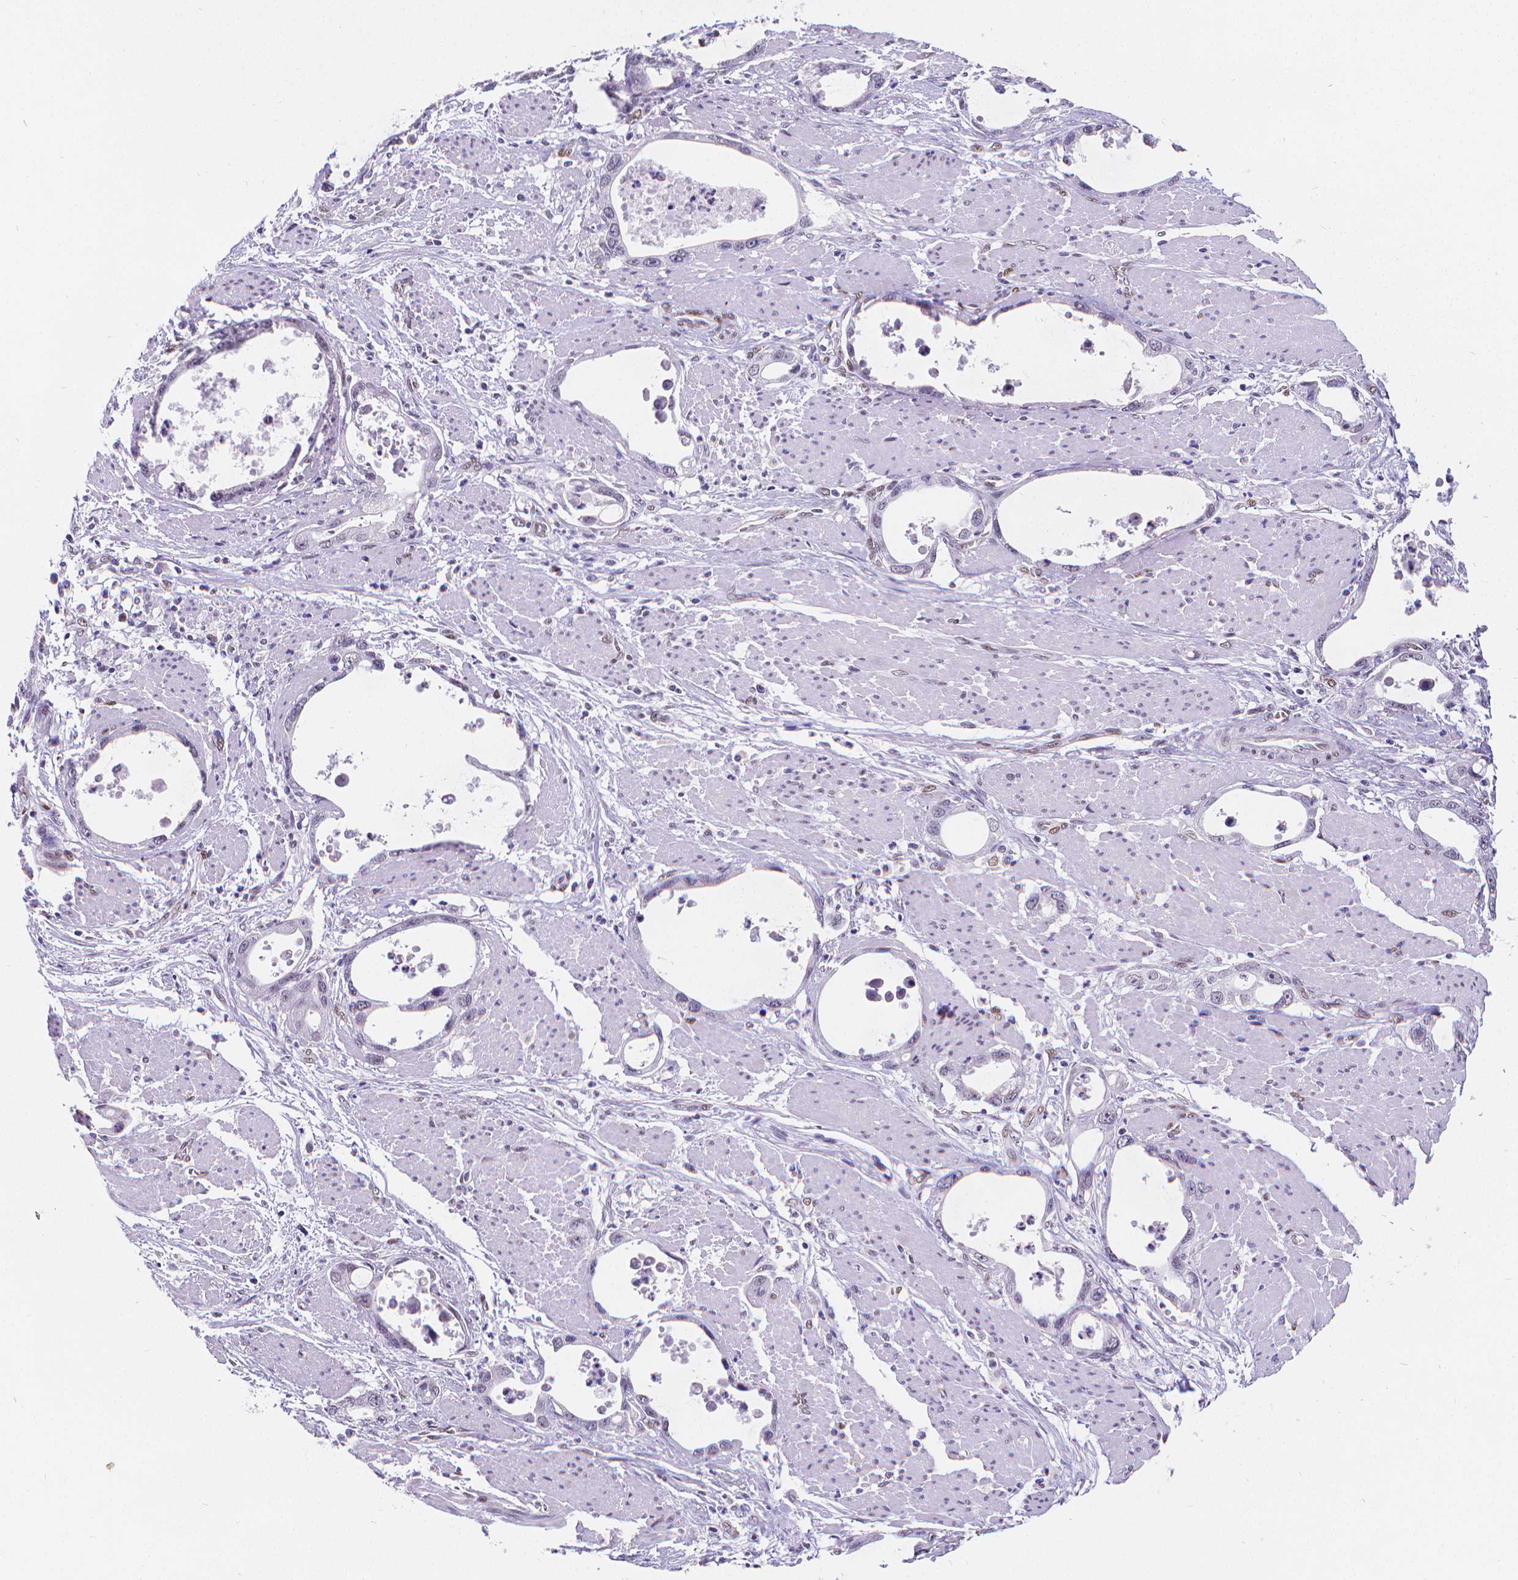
{"staining": {"intensity": "negative", "quantity": "none", "location": "none"}, "tissue": "stomach cancer", "cell_type": "Tumor cells", "image_type": "cancer", "snomed": [{"axis": "morphology", "description": "Adenocarcinoma, NOS"}, {"axis": "topography", "description": "Stomach, upper"}], "caption": "This is a image of immunohistochemistry (IHC) staining of adenocarcinoma (stomach), which shows no positivity in tumor cells.", "gene": "MEF2C", "patient": {"sex": "male", "age": 74}}